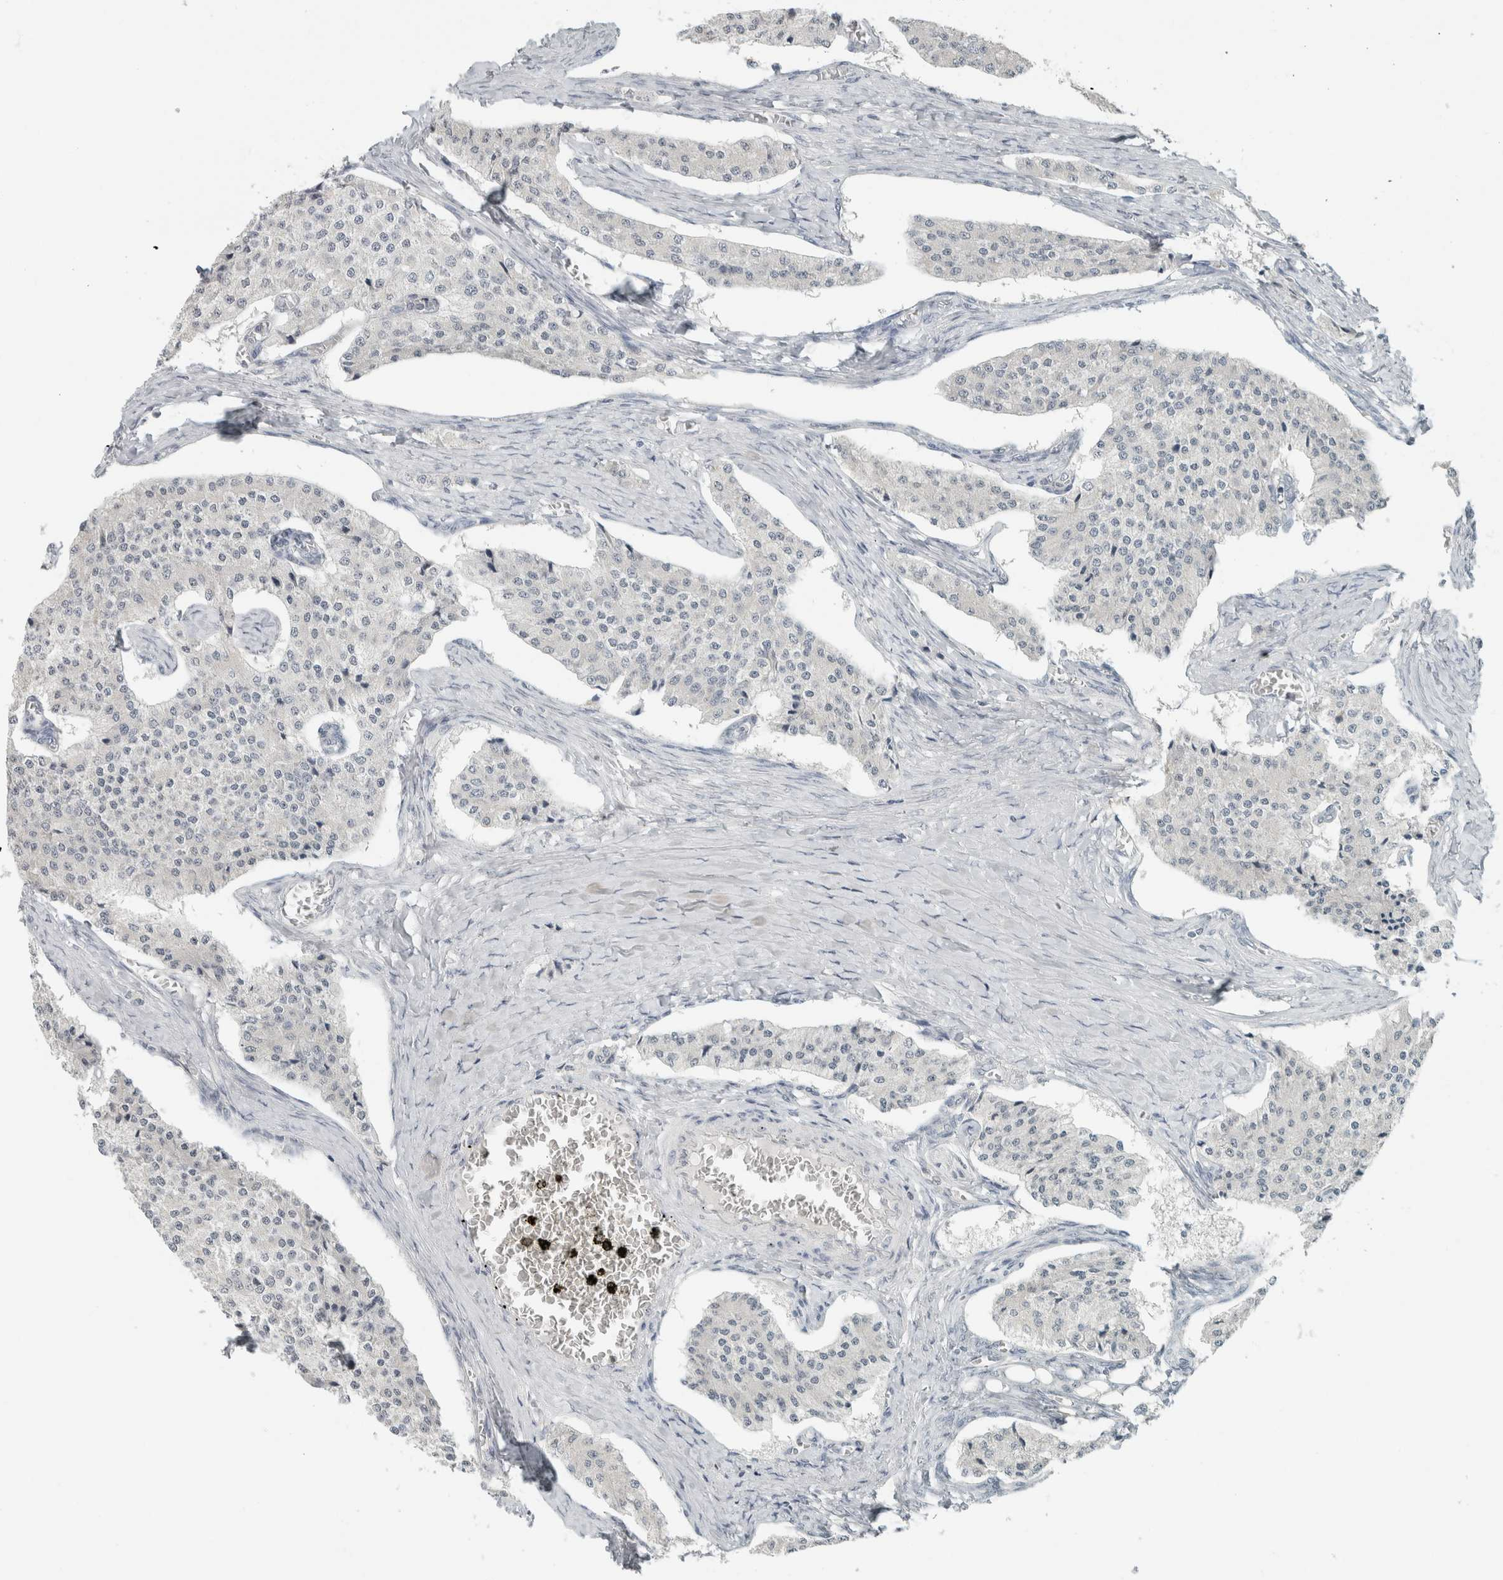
{"staining": {"intensity": "negative", "quantity": "none", "location": "none"}, "tissue": "carcinoid", "cell_type": "Tumor cells", "image_type": "cancer", "snomed": [{"axis": "morphology", "description": "Carcinoid, malignant, NOS"}, {"axis": "topography", "description": "Colon"}], "caption": "This is an immunohistochemistry (IHC) micrograph of carcinoid. There is no staining in tumor cells.", "gene": "TRIT1", "patient": {"sex": "female", "age": 52}}